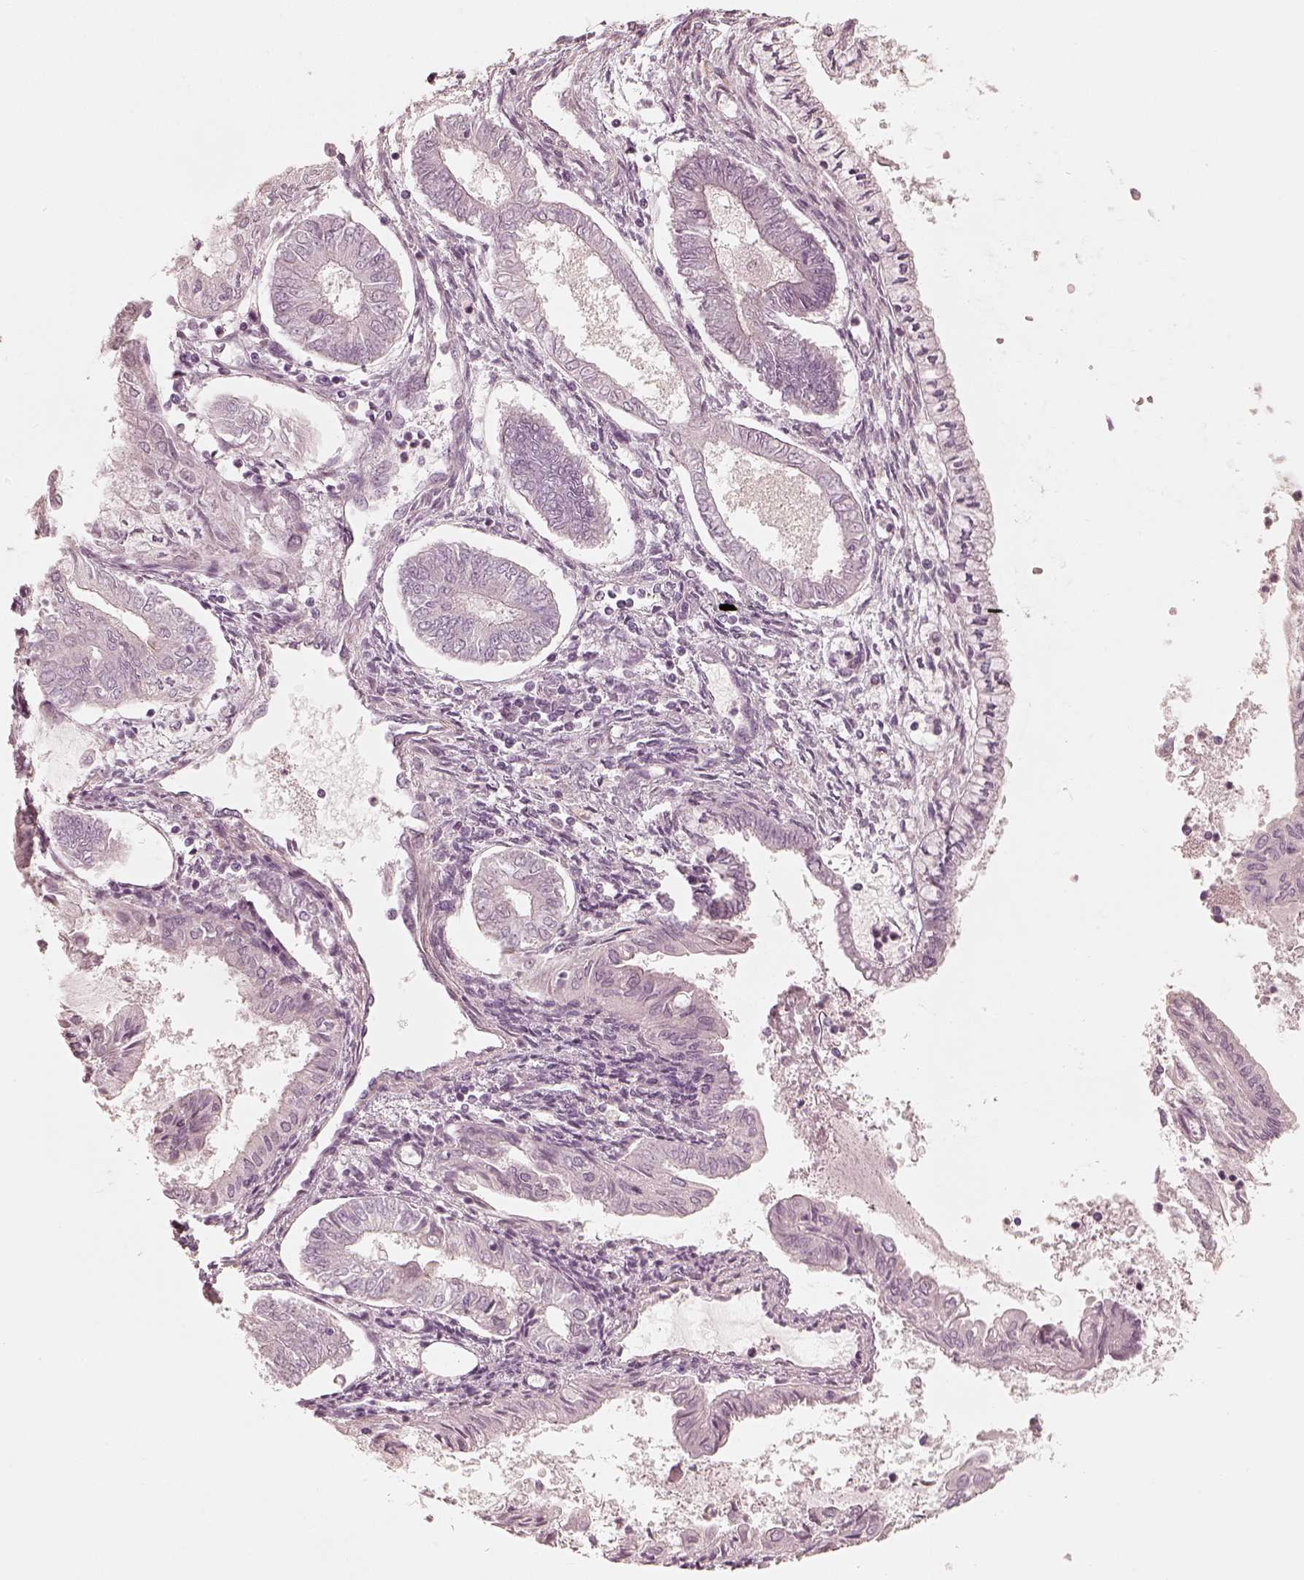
{"staining": {"intensity": "negative", "quantity": "none", "location": "none"}, "tissue": "endometrial cancer", "cell_type": "Tumor cells", "image_type": "cancer", "snomed": [{"axis": "morphology", "description": "Adenocarcinoma, NOS"}, {"axis": "topography", "description": "Endometrium"}], "caption": "High magnification brightfield microscopy of adenocarcinoma (endometrial) stained with DAB (brown) and counterstained with hematoxylin (blue): tumor cells show no significant positivity. (Stains: DAB (3,3'-diaminobenzidine) IHC with hematoxylin counter stain, Microscopy: brightfield microscopy at high magnification).", "gene": "SPATA24", "patient": {"sex": "female", "age": 68}}